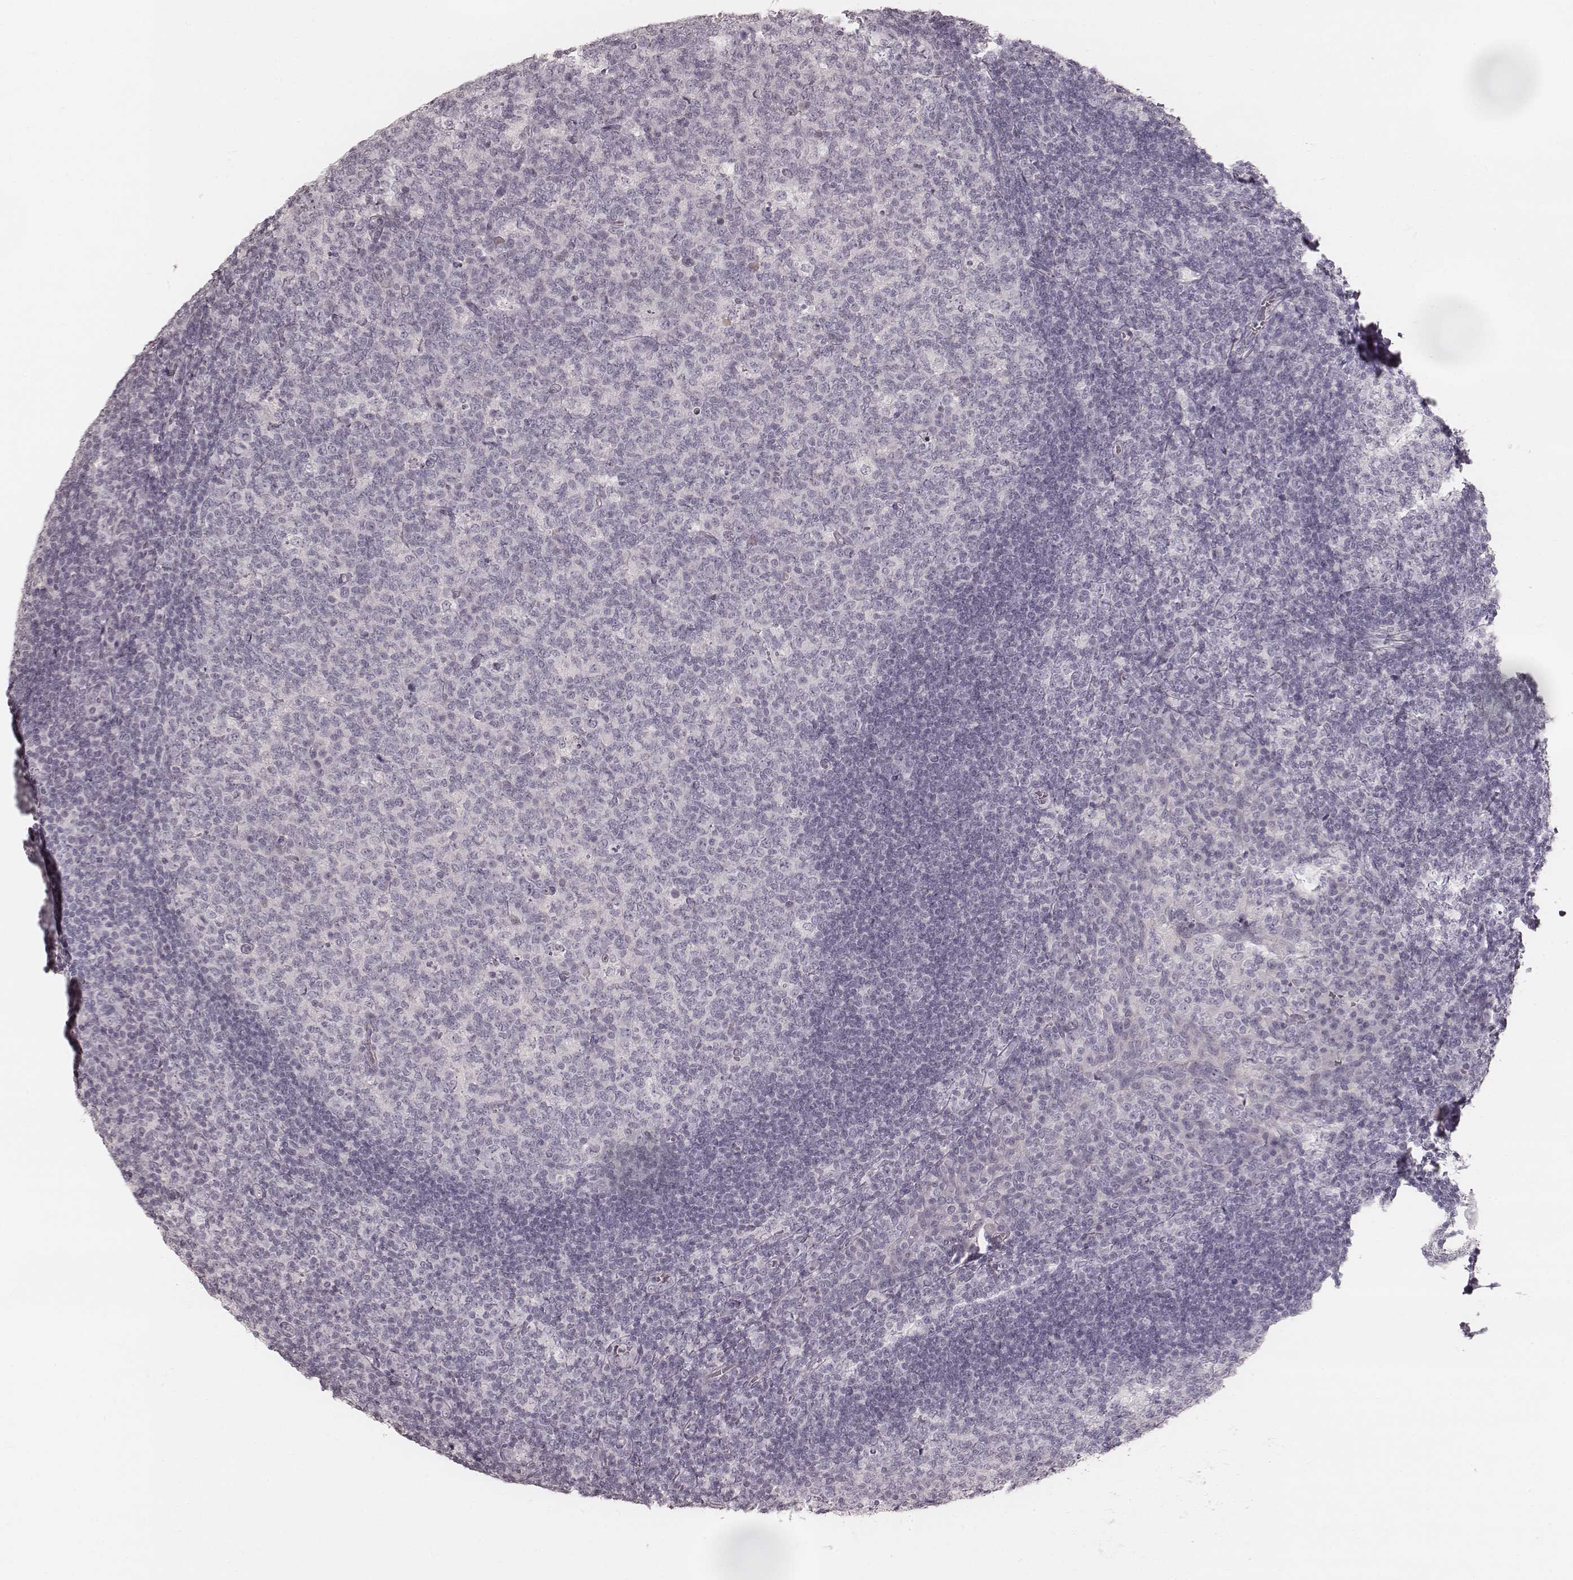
{"staining": {"intensity": "negative", "quantity": "none", "location": "none"}, "tissue": "tonsil", "cell_type": "Germinal center cells", "image_type": "normal", "snomed": [{"axis": "morphology", "description": "Normal tissue, NOS"}, {"axis": "topography", "description": "Tonsil"}], "caption": "Tonsil was stained to show a protein in brown. There is no significant positivity in germinal center cells. Brightfield microscopy of IHC stained with DAB (3,3'-diaminobenzidine) (brown) and hematoxylin (blue), captured at high magnification.", "gene": "KRT26", "patient": {"sex": "male", "age": 17}}